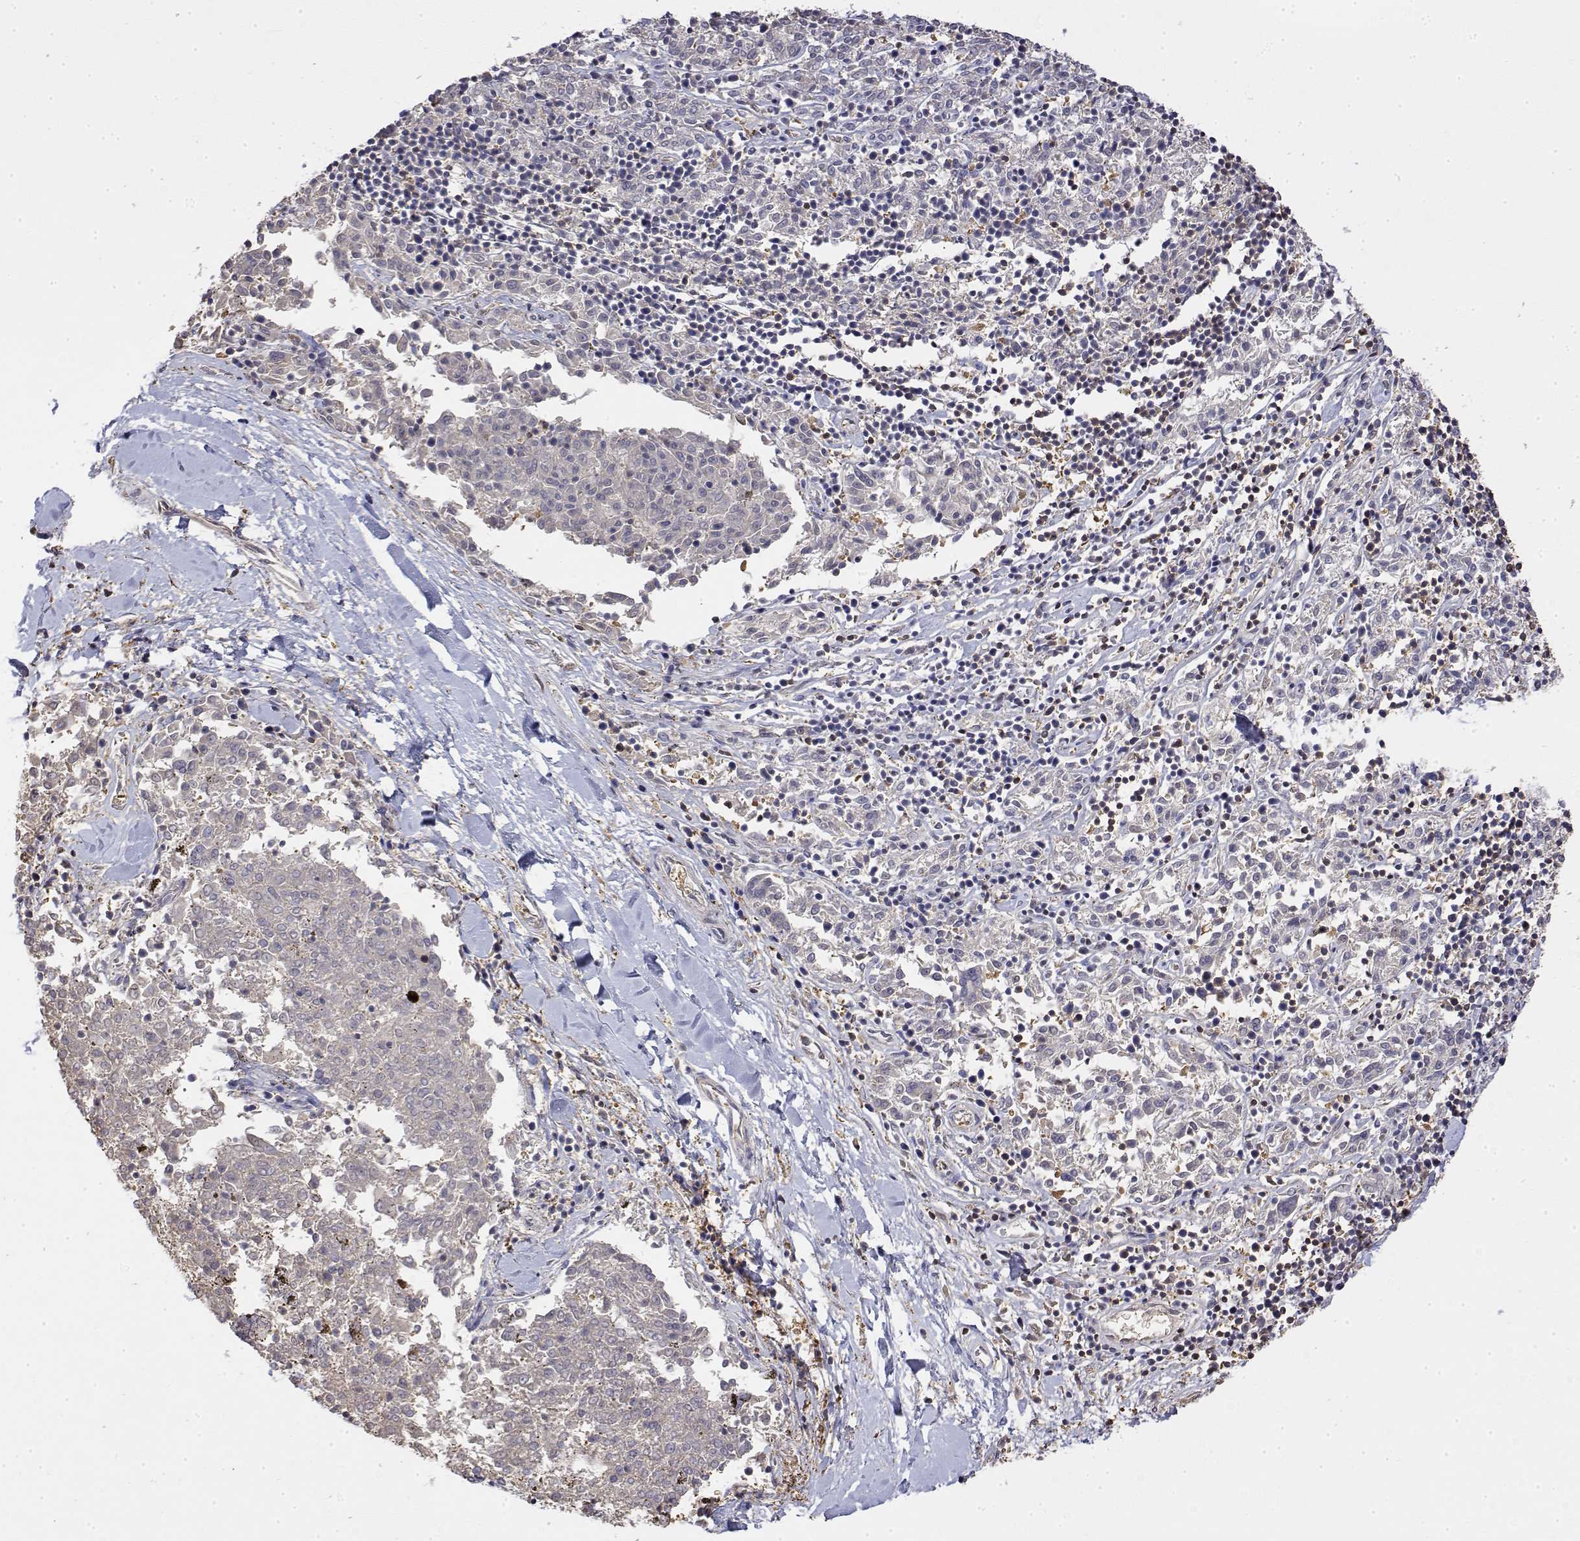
{"staining": {"intensity": "negative", "quantity": "none", "location": "none"}, "tissue": "melanoma", "cell_type": "Tumor cells", "image_type": "cancer", "snomed": [{"axis": "morphology", "description": "Malignant melanoma, NOS"}, {"axis": "topography", "description": "Skin"}], "caption": "There is no significant staining in tumor cells of malignant melanoma.", "gene": "TPI1", "patient": {"sex": "female", "age": 72}}